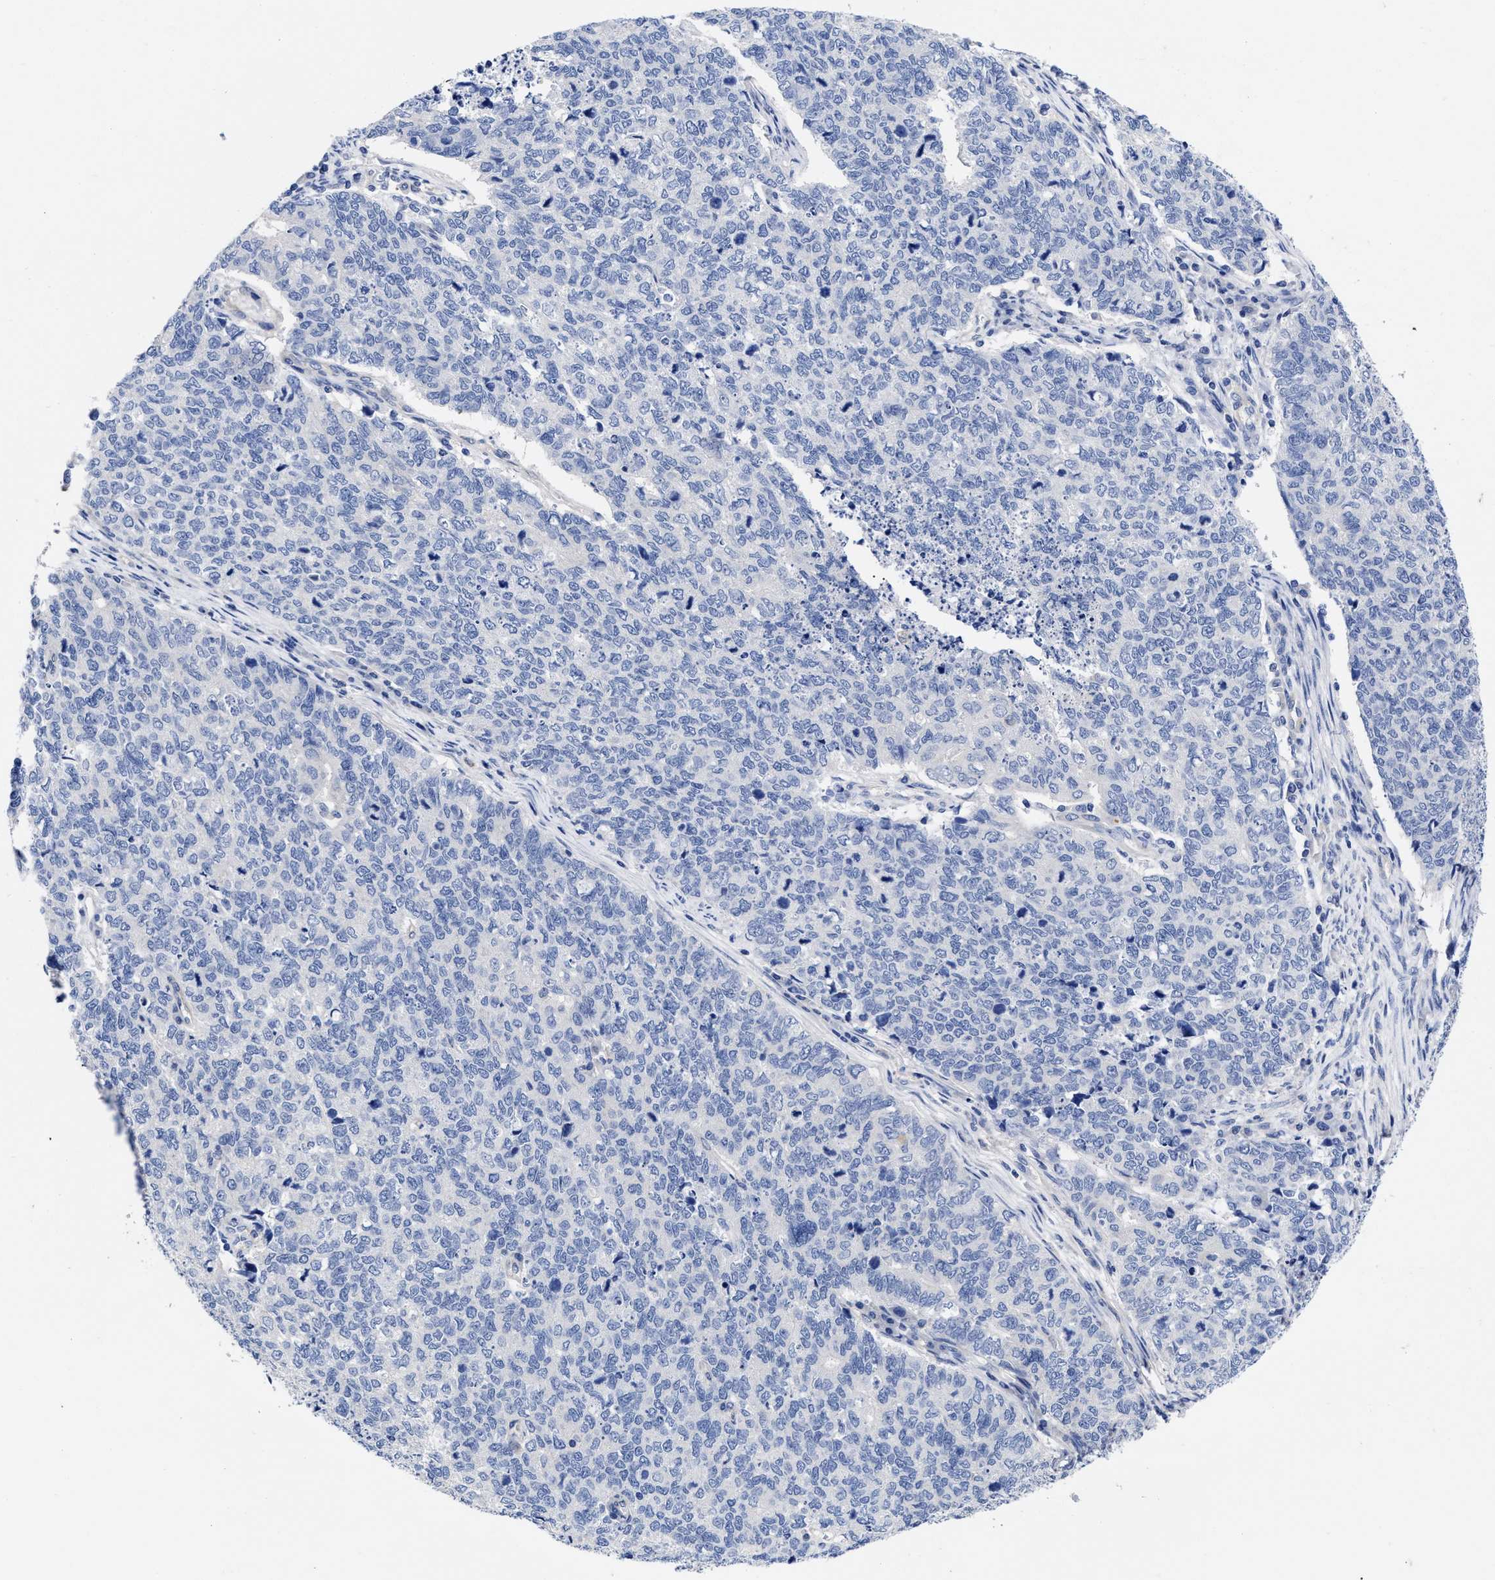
{"staining": {"intensity": "negative", "quantity": "none", "location": "none"}, "tissue": "cervical cancer", "cell_type": "Tumor cells", "image_type": "cancer", "snomed": [{"axis": "morphology", "description": "Squamous cell carcinoma, NOS"}, {"axis": "topography", "description": "Cervix"}], "caption": "The histopathology image exhibits no staining of tumor cells in squamous cell carcinoma (cervical).", "gene": "IRAG2", "patient": {"sex": "female", "age": 63}}